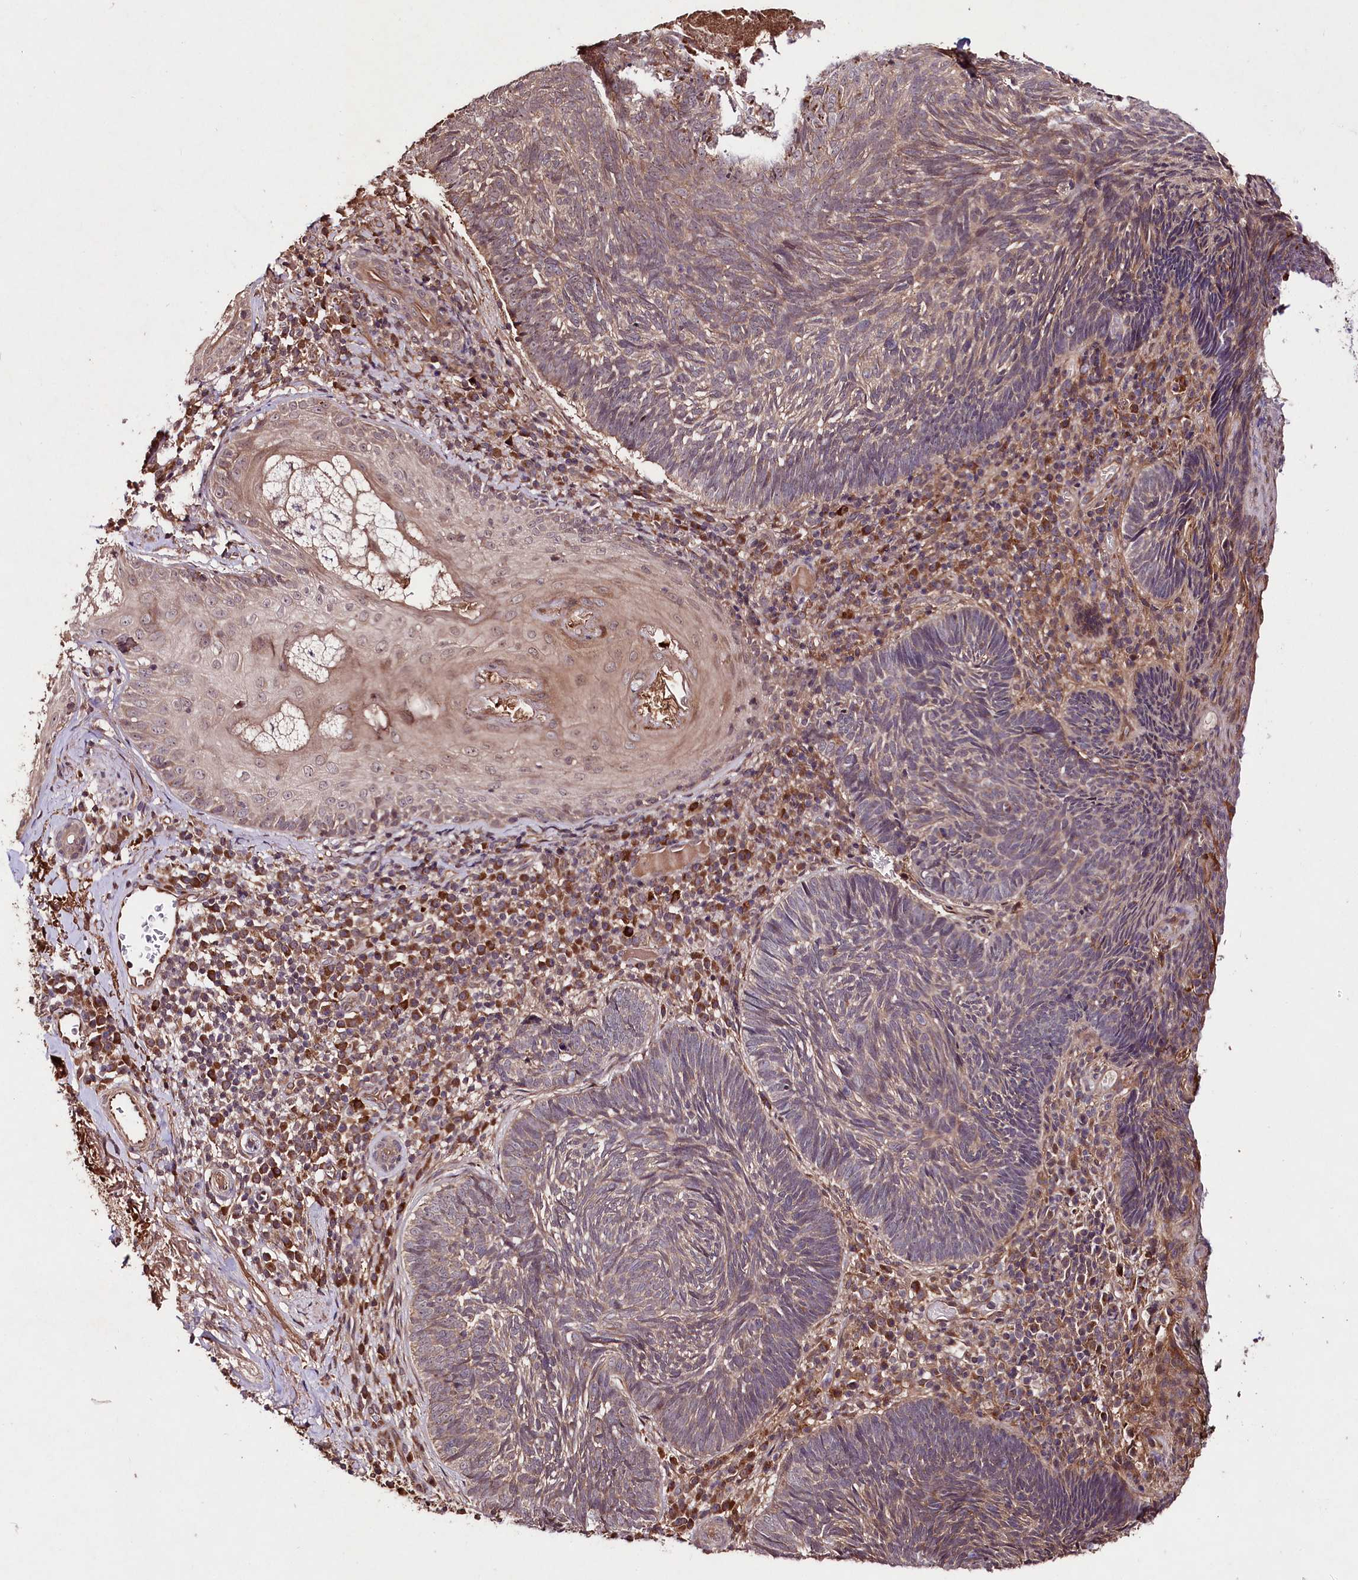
{"staining": {"intensity": "weak", "quantity": "25%-75%", "location": "cytoplasmic/membranous"}, "tissue": "skin cancer", "cell_type": "Tumor cells", "image_type": "cancer", "snomed": [{"axis": "morphology", "description": "Basal cell carcinoma"}, {"axis": "topography", "description": "Skin"}], "caption": "Skin cancer (basal cell carcinoma) was stained to show a protein in brown. There is low levels of weak cytoplasmic/membranous positivity in approximately 25%-75% of tumor cells.", "gene": "TNPO3", "patient": {"sex": "male", "age": 88}}